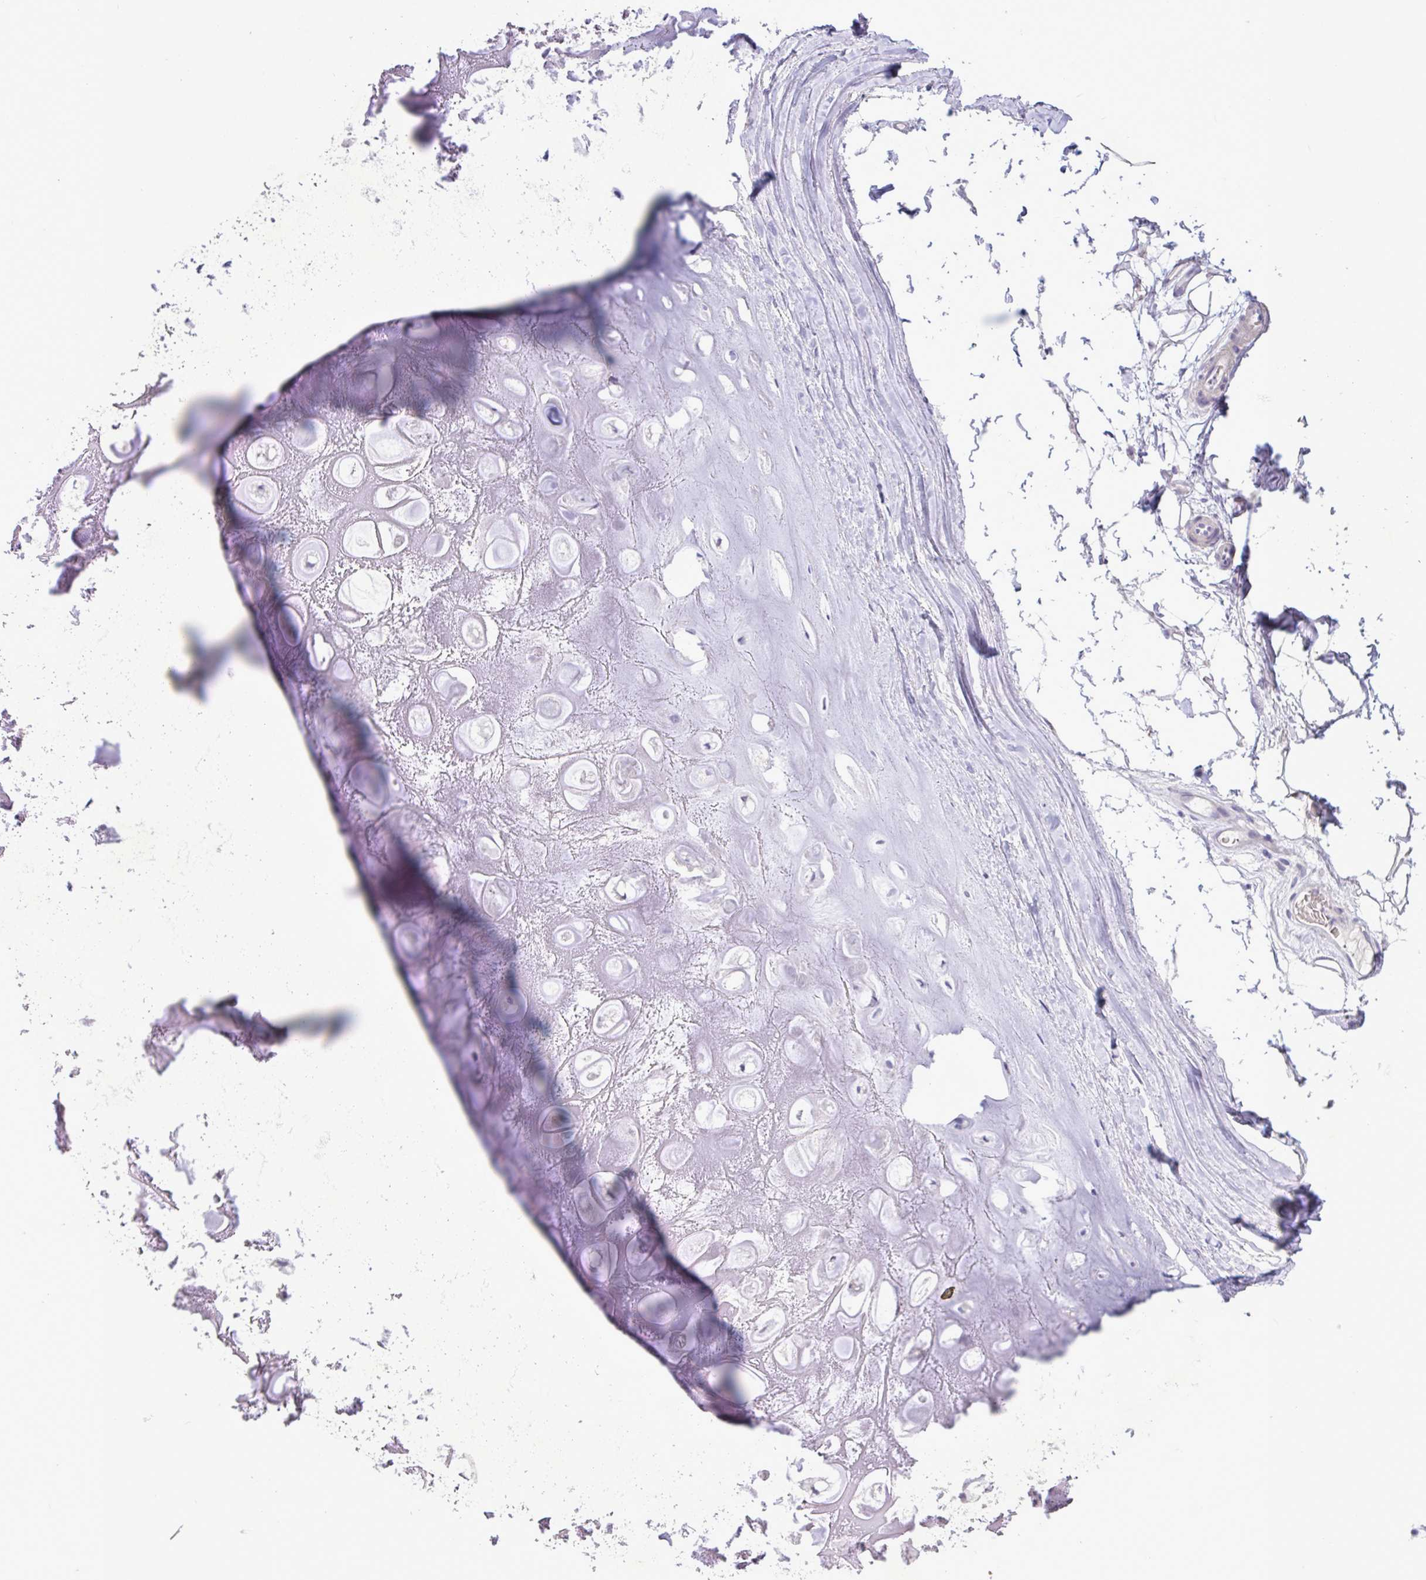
{"staining": {"intensity": "negative", "quantity": "none", "location": "none"}, "tissue": "adipose tissue", "cell_type": "Adipocytes", "image_type": "normal", "snomed": [{"axis": "morphology", "description": "Normal tissue, NOS"}, {"axis": "topography", "description": "Lymph node"}, {"axis": "topography", "description": "Cartilage tissue"}, {"axis": "topography", "description": "Nasopharynx"}], "caption": "An image of human adipose tissue is negative for staining in adipocytes. Nuclei are stained in blue.", "gene": "FAM86B1", "patient": {"sex": "male", "age": 63}}